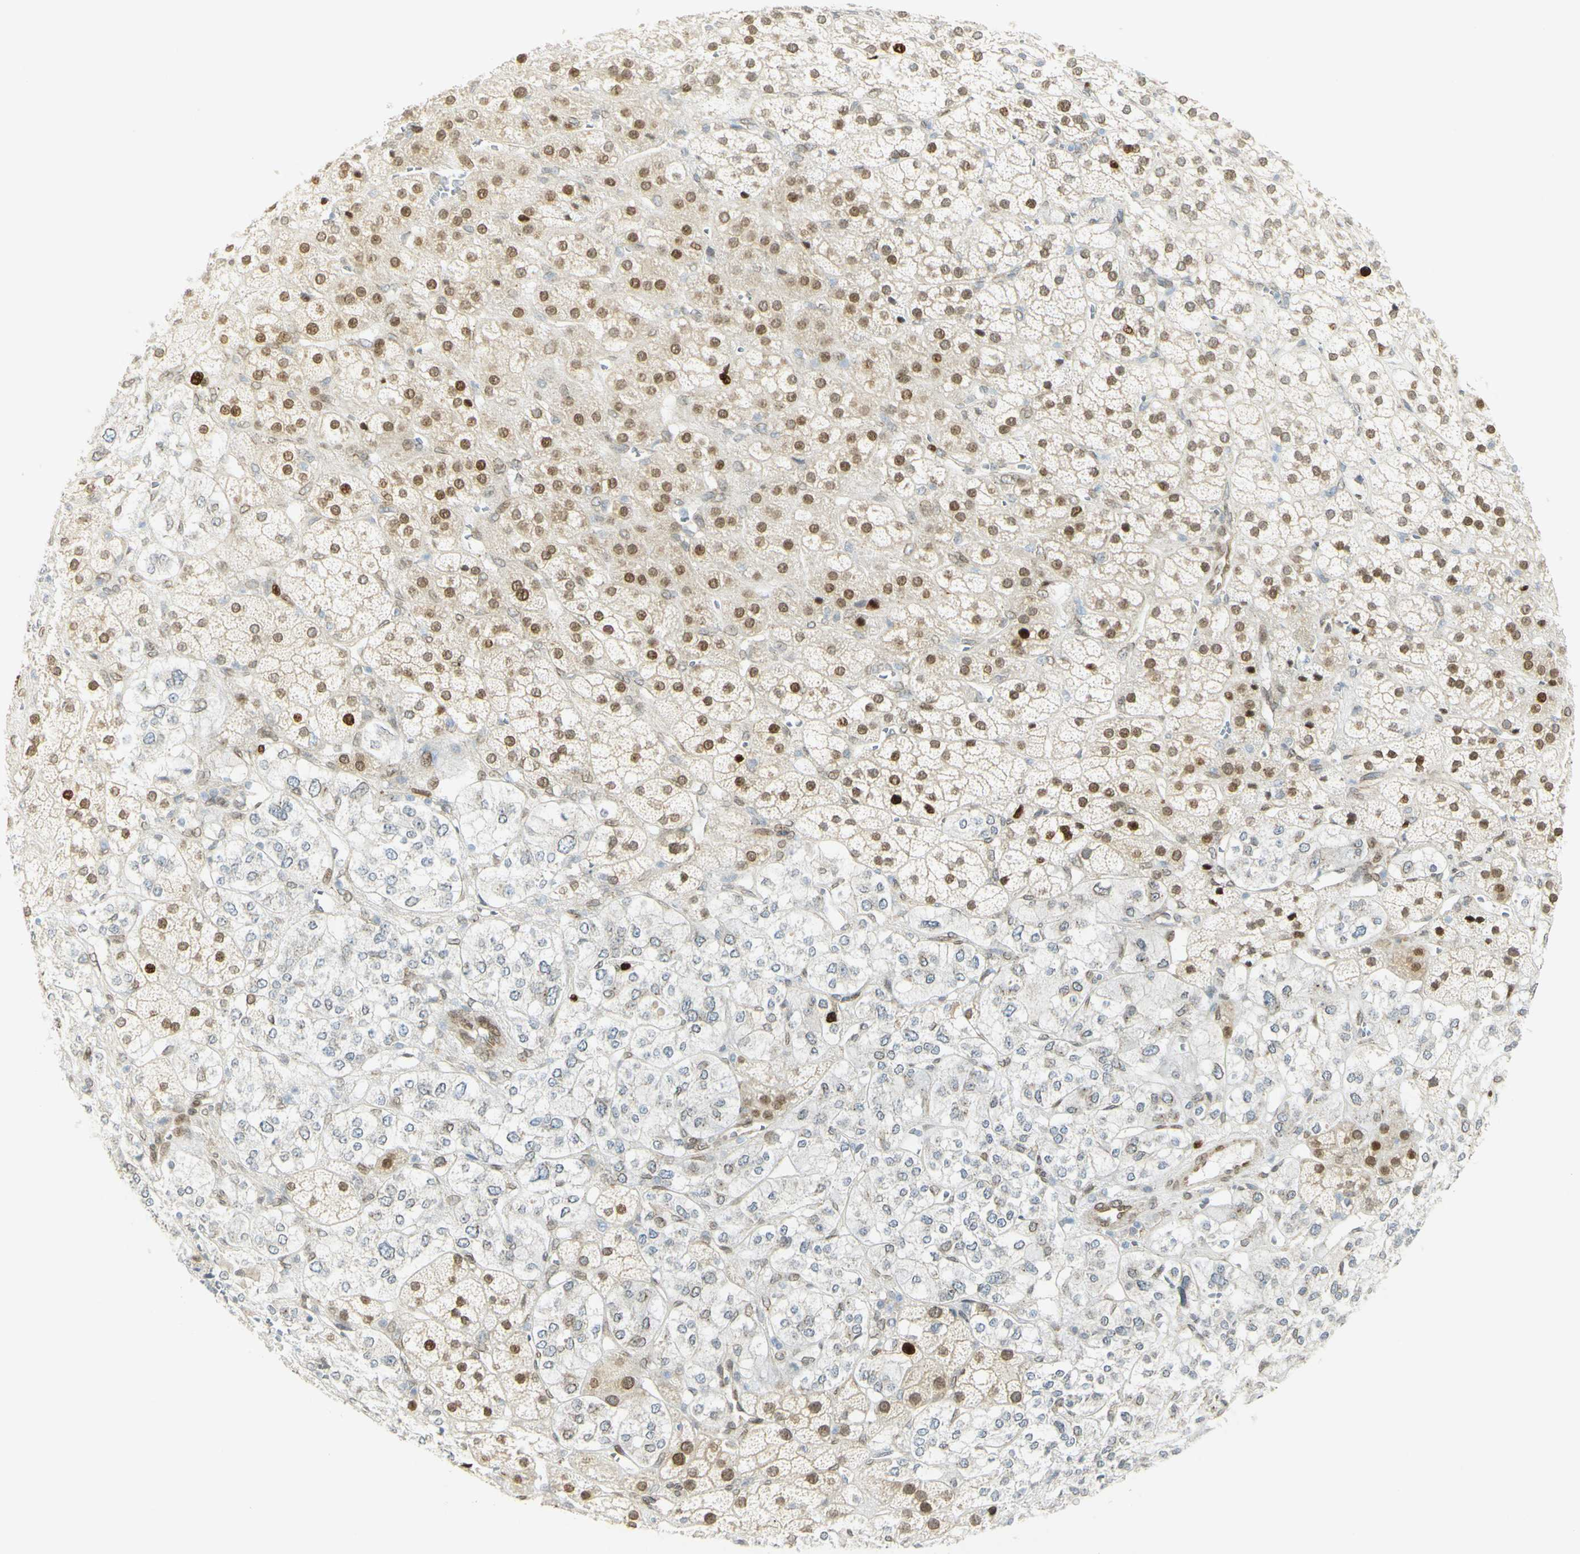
{"staining": {"intensity": "strong", "quantity": "25%-75%", "location": "nuclear"}, "tissue": "adrenal gland", "cell_type": "Glandular cells", "image_type": "normal", "snomed": [{"axis": "morphology", "description": "Normal tissue, NOS"}, {"axis": "topography", "description": "Adrenal gland"}], "caption": "Adrenal gland stained with a brown dye demonstrates strong nuclear positive expression in about 25%-75% of glandular cells.", "gene": "E2F1", "patient": {"sex": "male", "age": 56}}